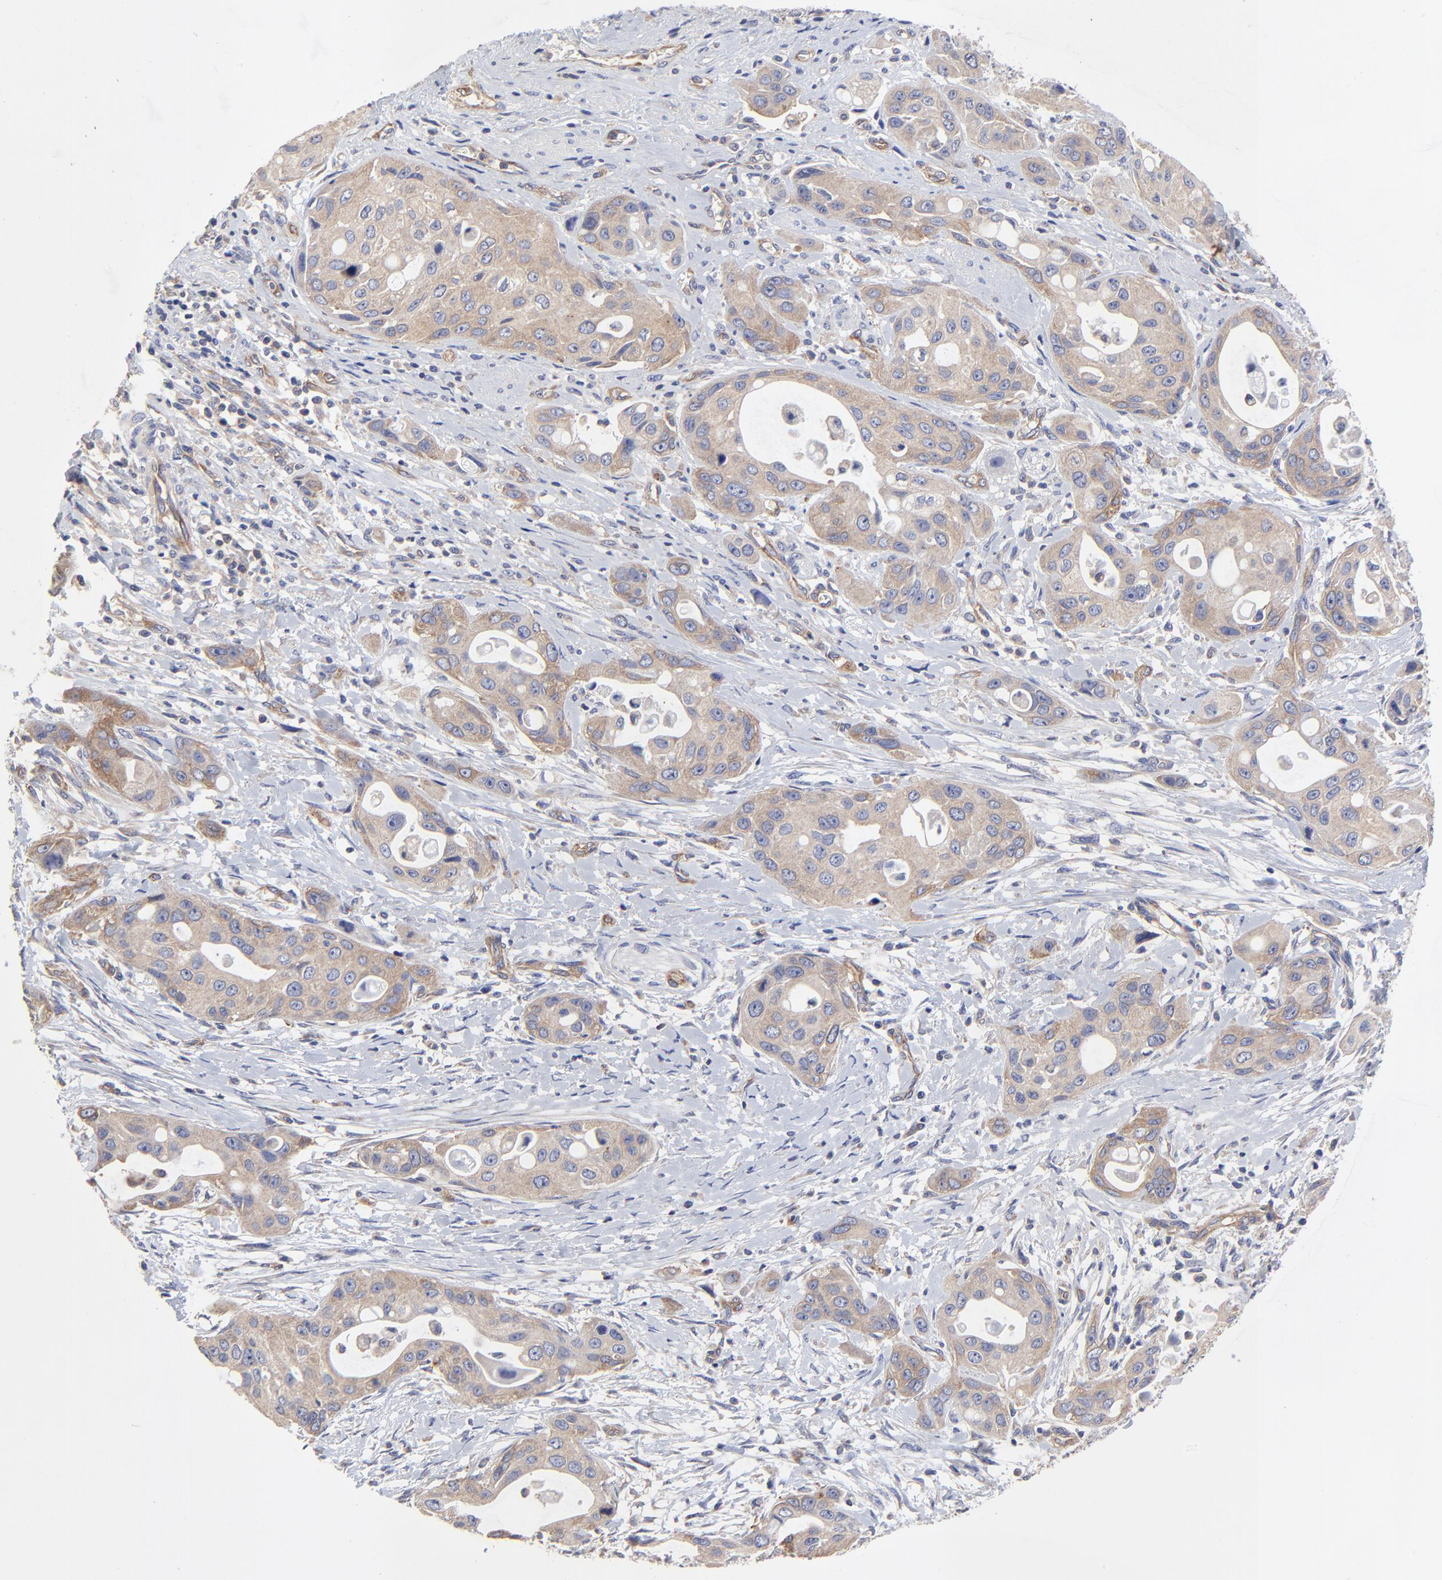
{"staining": {"intensity": "weak", "quantity": ">75%", "location": "cytoplasmic/membranous"}, "tissue": "pancreatic cancer", "cell_type": "Tumor cells", "image_type": "cancer", "snomed": [{"axis": "morphology", "description": "Adenocarcinoma, NOS"}, {"axis": "topography", "description": "Pancreas"}], "caption": "A brown stain labels weak cytoplasmic/membranous expression of a protein in human pancreatic adenocarcinoma tumor cells.", "gene": "SULF2", "patient": {"sex": "female", "age": 60}}